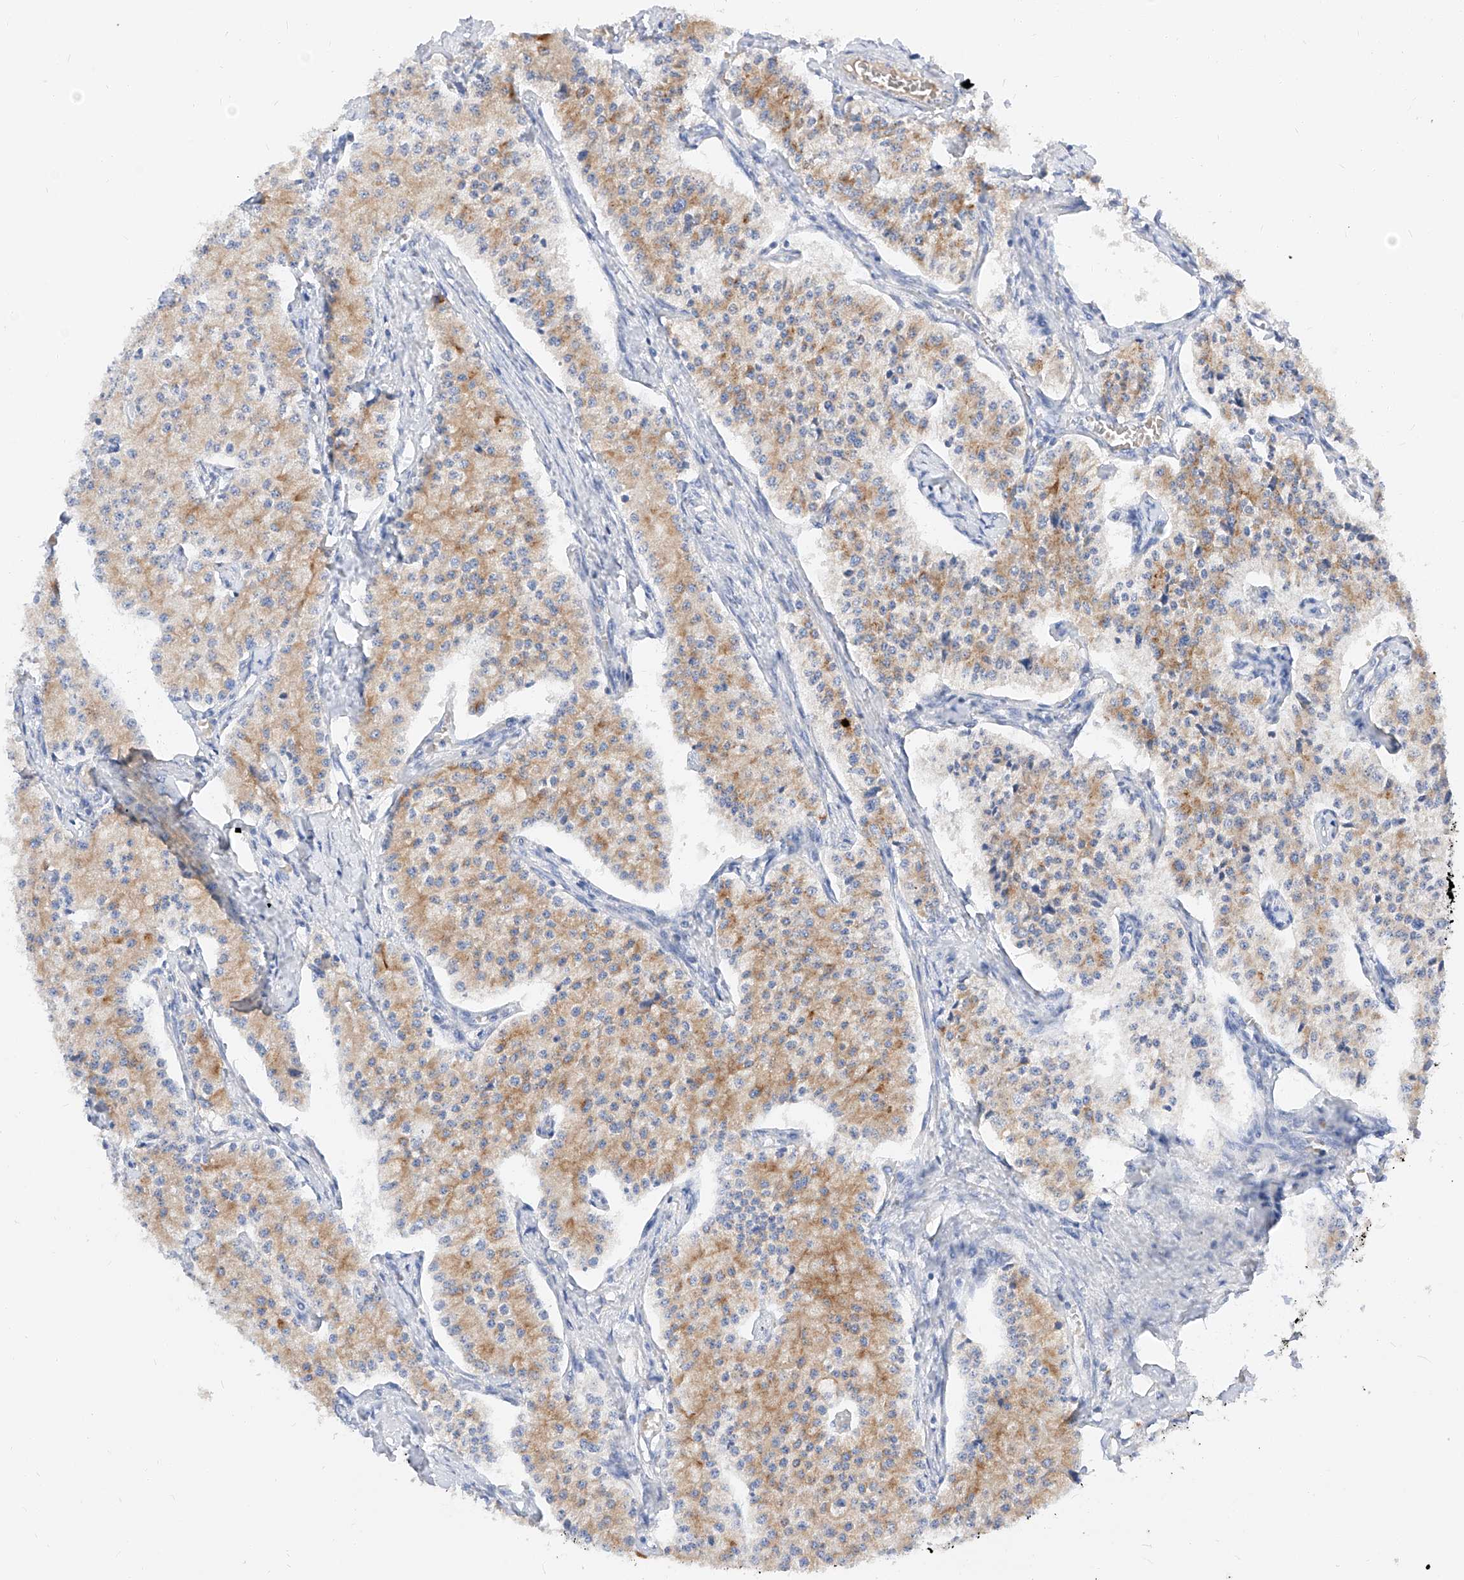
{"staining": {"intensity": "moderate", "quantity": "25%-75%", "location": "cytoplasmic/membranous"}, "tissue": "carcinoid", "cell_type": "Tumor cells", "image_type": "cancer", "snomed": [{"axis": "morphology", "description": "Carcinoid, malignant, NOS"}, {"axis": "topography", "description": "Colon"}], "caption": "A brown stain shows moderate cytoplasmic/membranous positivity of a protein in human carcinoid tumor cells.", "gene": "MAP7", "patient": {"sex": "female", "age": 52}}